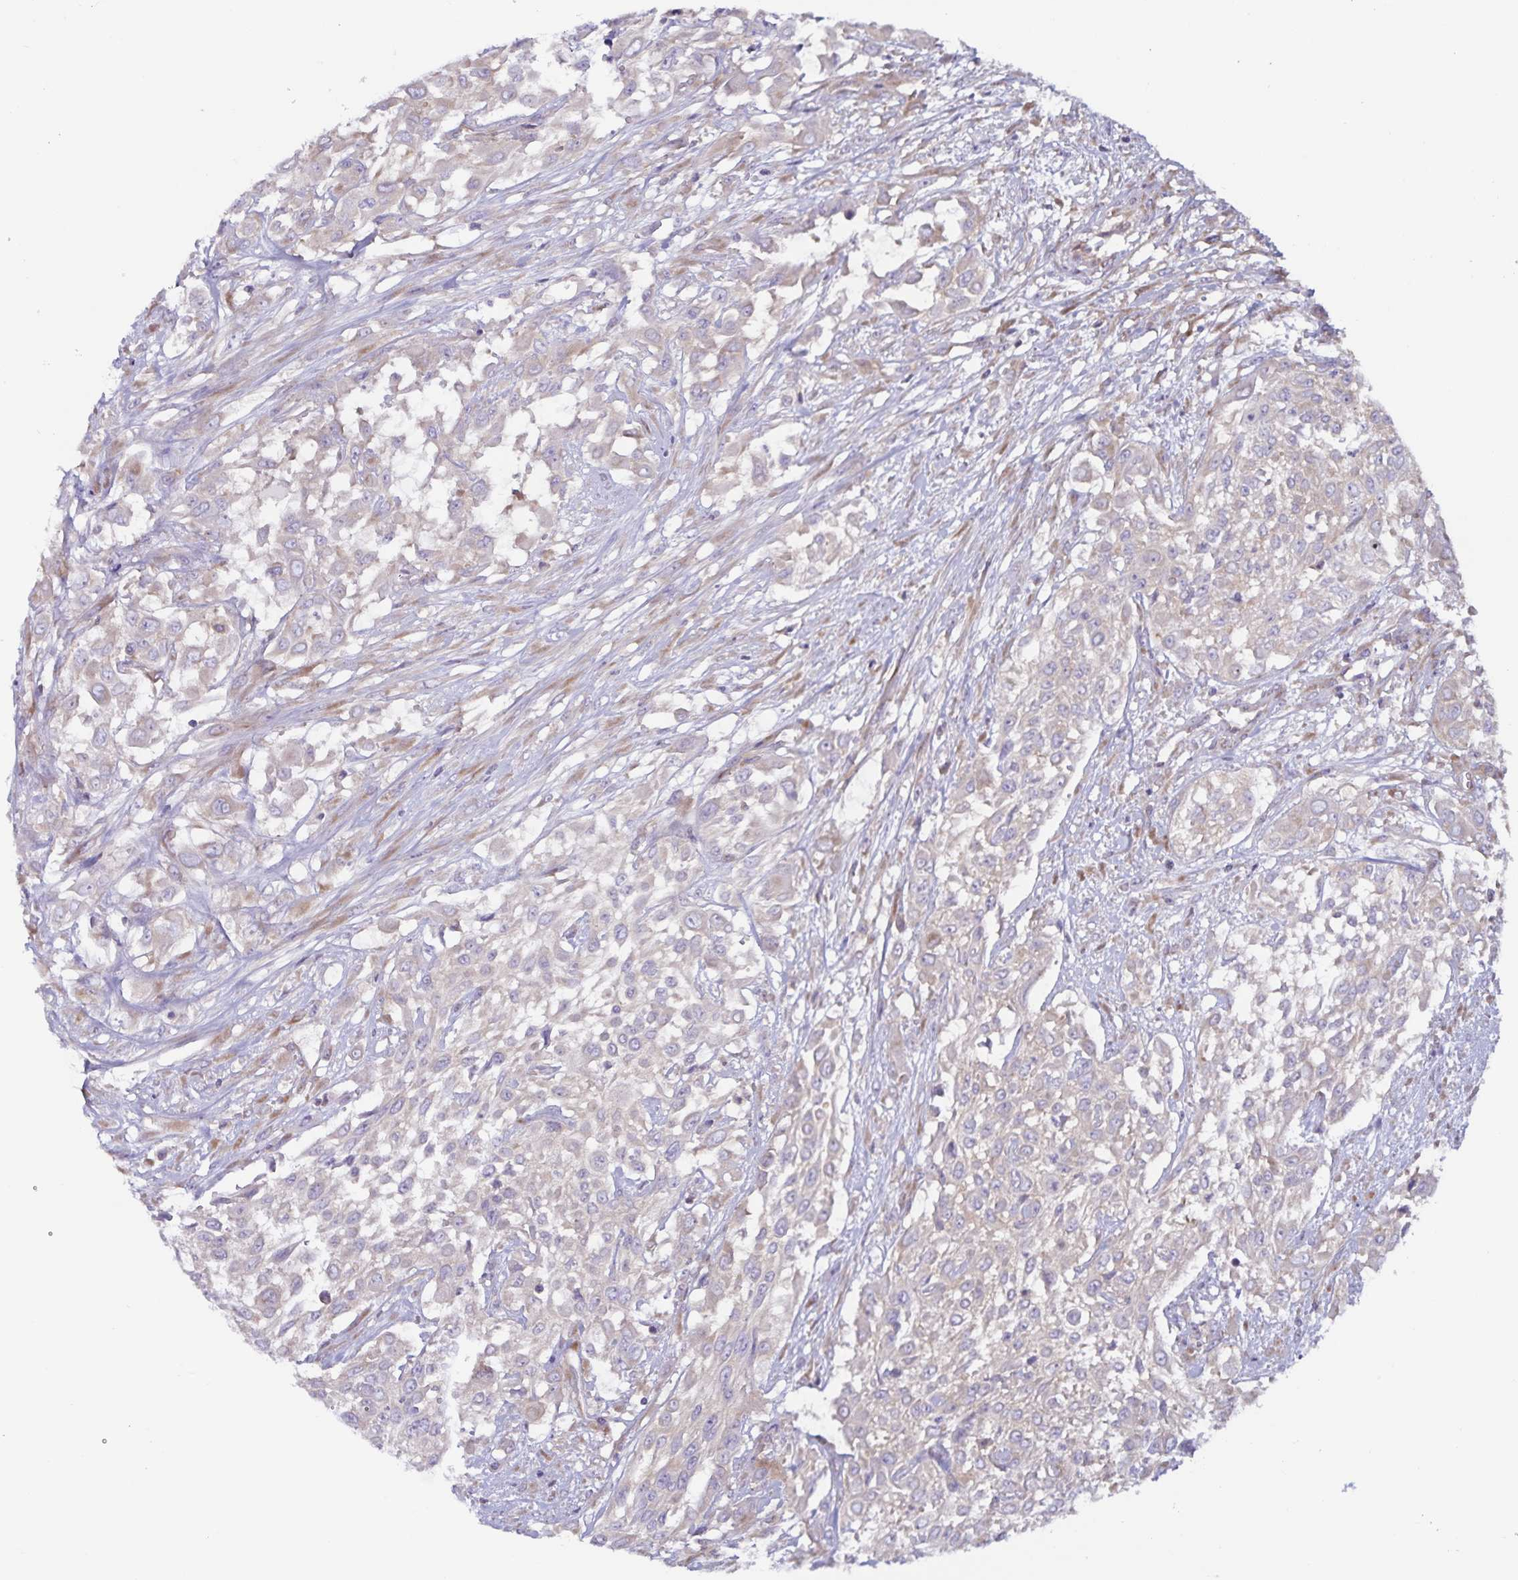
{"staining": {"intensity": "weak", "quantity": "25%-75%", "location": "cytoplasmic/membranous"}, "tissue": "urothelial cancer", "cell_type": "Tumor cells", "image_type": "cancer", "snomed": [{"axis": "morphology", "description": "Urothelial carcinoma, High grade"}, {"axis": "topography", "description": "Urinary bladder"}], "caption": "Weak cytoplasmic/membranous staining for a protein is identified in about 25%-75% of tumor cells of urothelial cancer using immunohistochemistry.", "gene": "FAM120A", "patient": {"sex": "male", "age": 57}}